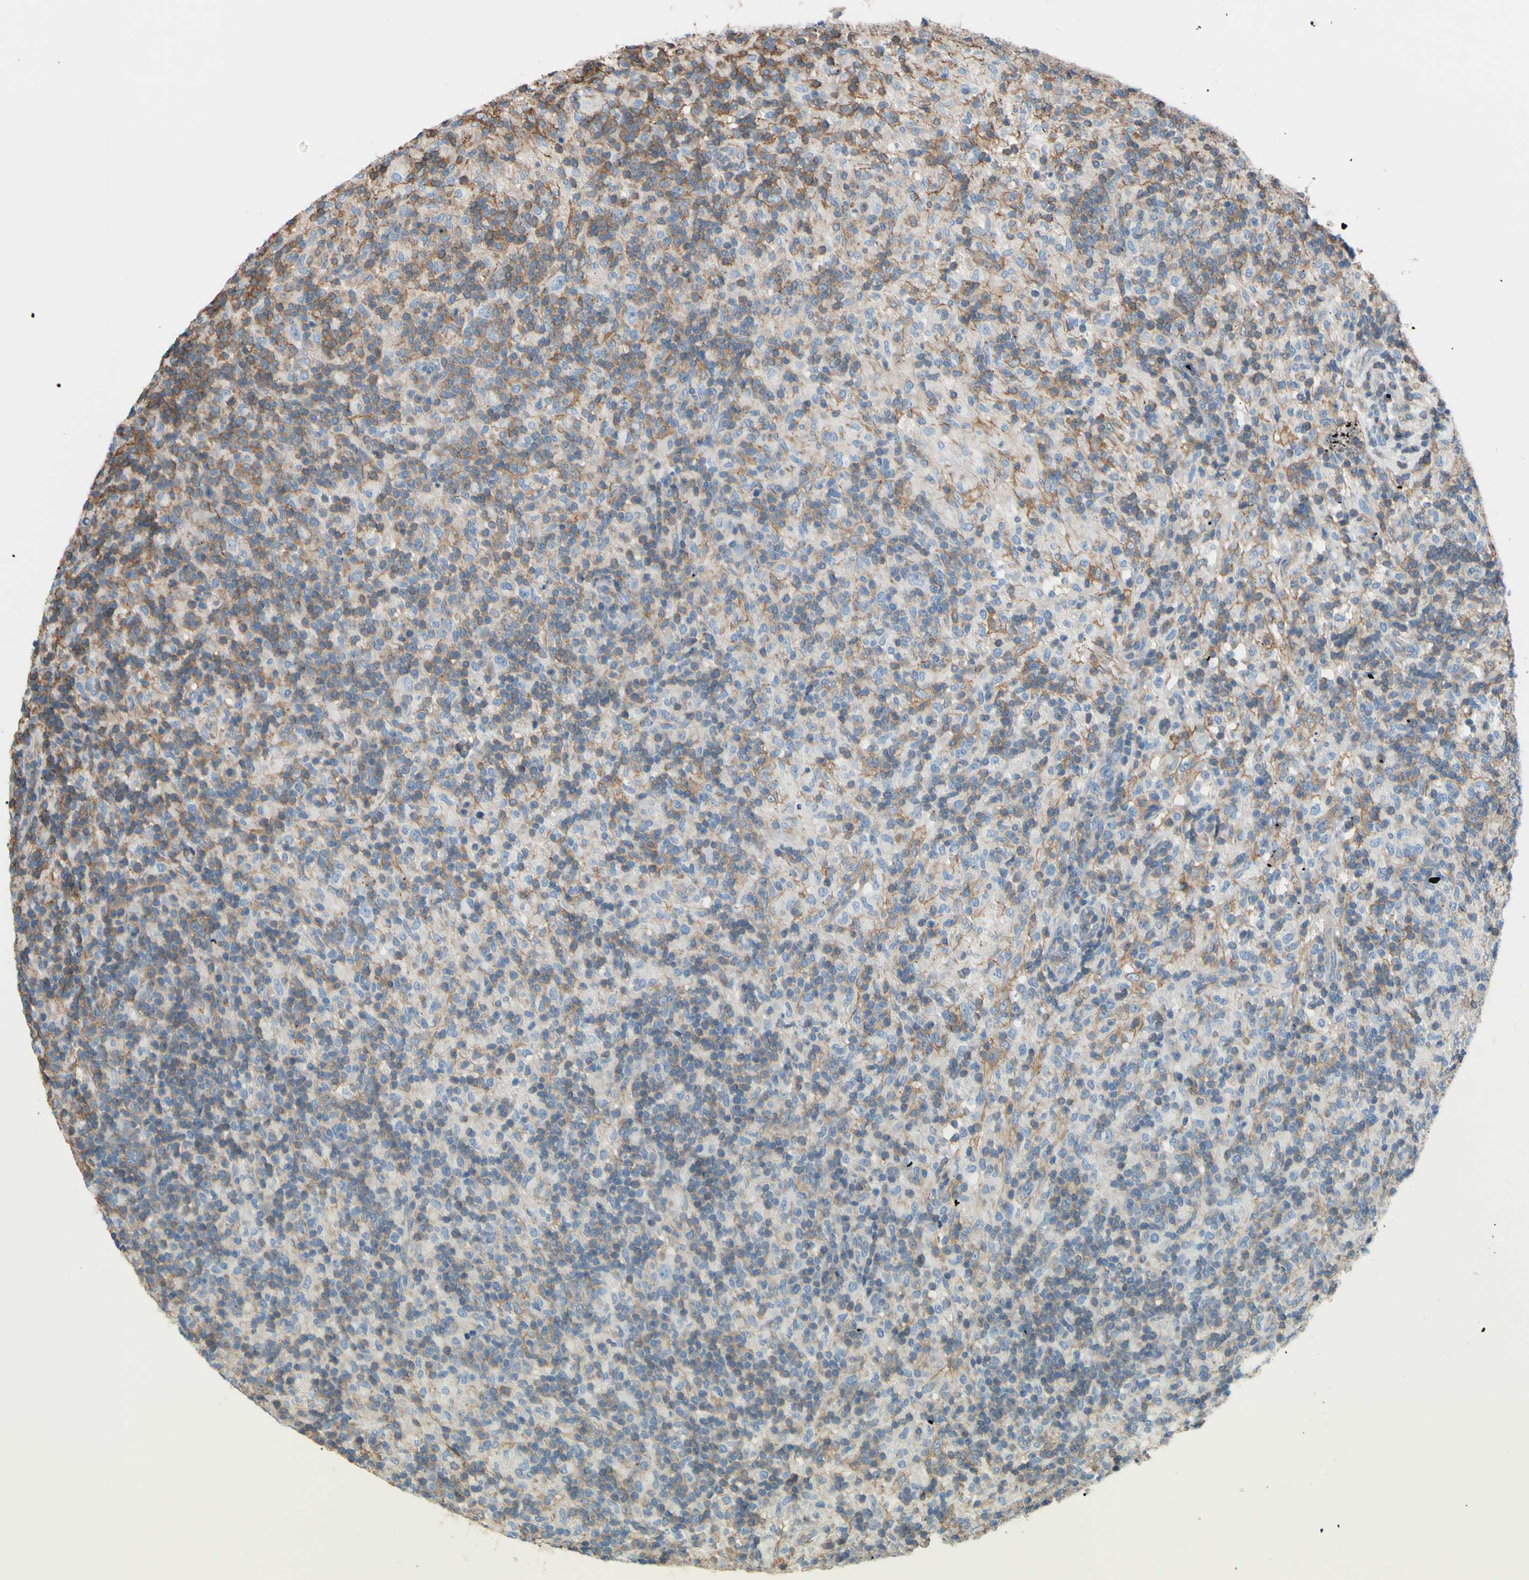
{"staining": {"intensity": "negative", "quantity": "none", "location": "none"}, "tissue": "lymphoma", "cell_type": "Tumor cells", "image_type": "cancer", "snomed": [{"axis": "morphology", "description": "Hodgkin's disease, NOS"}, {"axis": "topography", "description": "Lymph node"}], "caption": "High magnification brightfield microscopy of Hodgkin's disease stained with DAB (brown) and counterstained with hematoxylin (blue): tumor cells show no significant positivity.", "gene": "ADD1", "patient": {"sex": "male", "age": 70}}